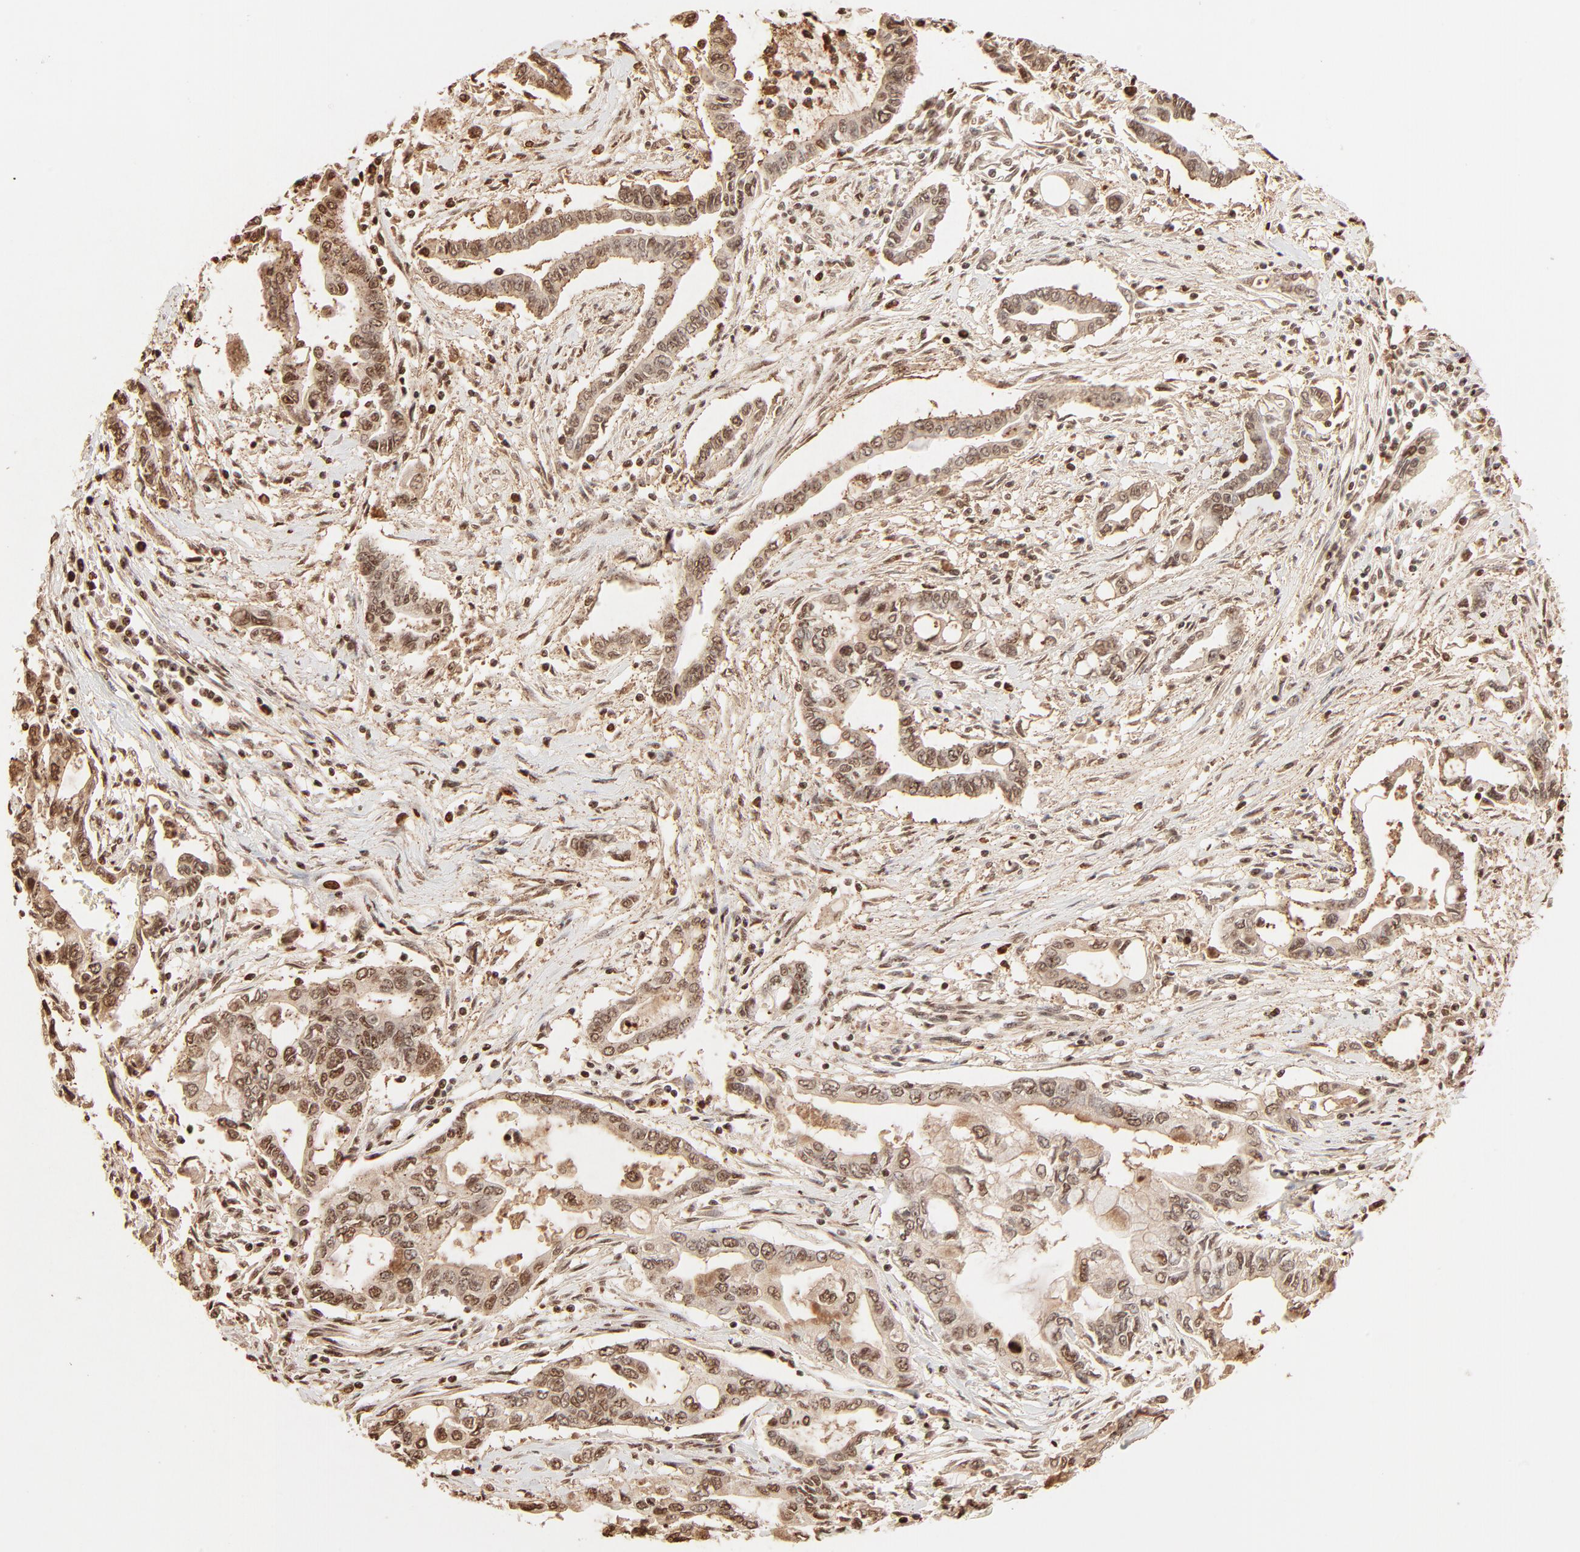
{"staining": {"intensity": "moderate", "quantity": ">75%", "location": "cytoplasmic/membranous,nuclear"}, "tissue": "pancreatic cancer", "cell_type": "Tumor cells", "image_type": "cancer", "snomed": [{"axis": "morphology", "description": "Adenocarcinoma, NOS"}, {"axis": "topography", "description": "Pancreas"}], "caption": "The image demonstrates staining of pancreatic adenocarcinoma, revealing moderate cytoplasmic/membranous and nuclear protein staining (brown color) within tumor cells. (Stains: DAB in brown, nuclei in blue, Microscopy: brightfield microscopy at high magnification).", "gene": "FAM50A", "patient": {"sex": "female", "age": 57}}